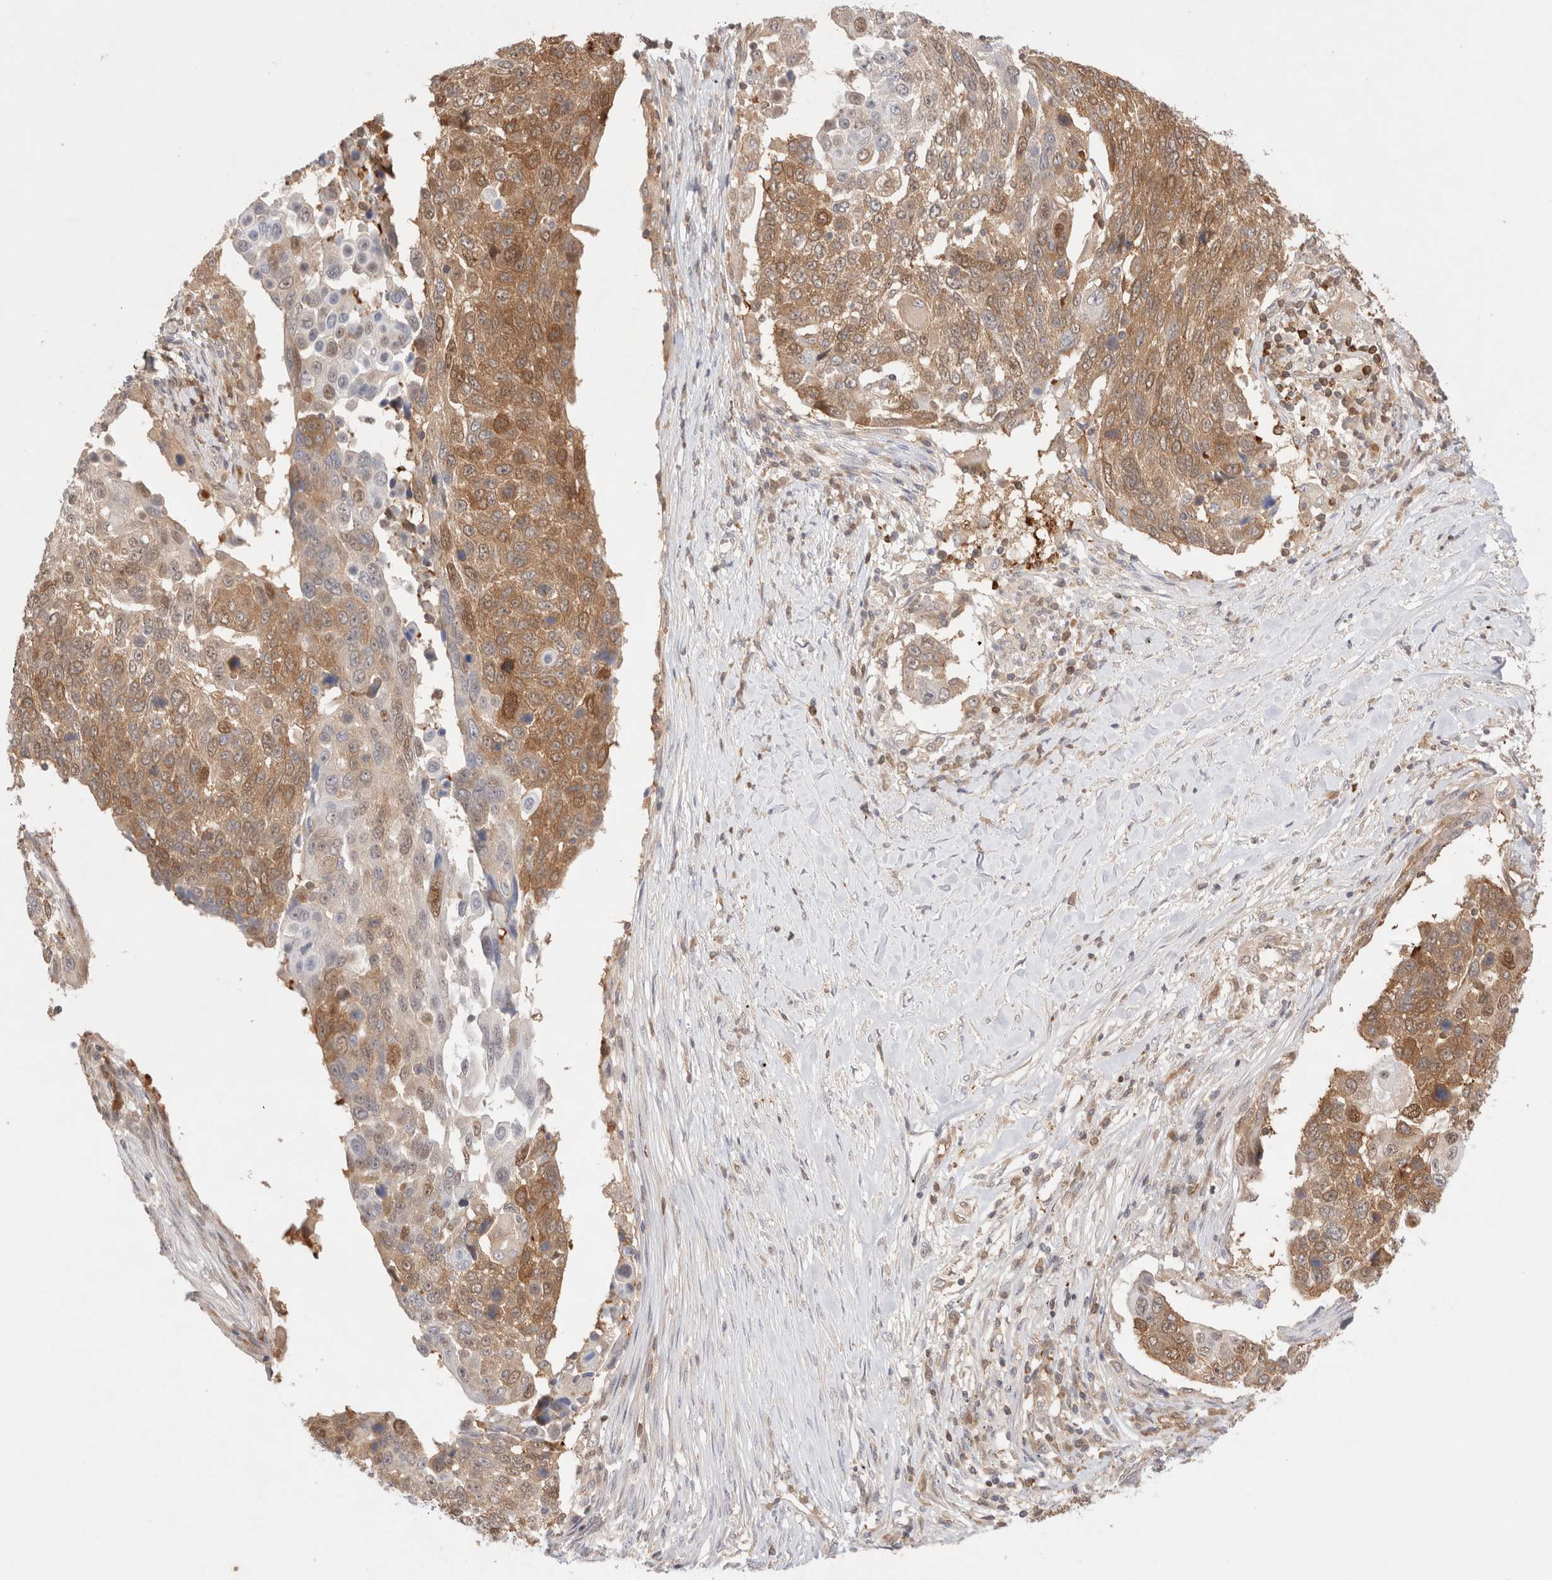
{"staining": {"intensity": "moderate", "quantity": ">75%", "location": "cytoplasmic/membranous,nuclear"}, "tissue": "lung cancer", "cell_type": "Tumor cells", "image_type": "cancer", "snomed": [{"axis": "morphology", "description": "Squamous cell carcinoma, NOS"}, {"axis": "topography", "description": "Lung"}], "caption": "Immunohistochemical staining of human lung squamous cell carcinoma demonstrates moderate cytoplasmic/membranous and nuclear protein staining in approximately >75% of tumor cells.", "gene": "STARD10", "patient": {"sex": "male", "age": 66}}